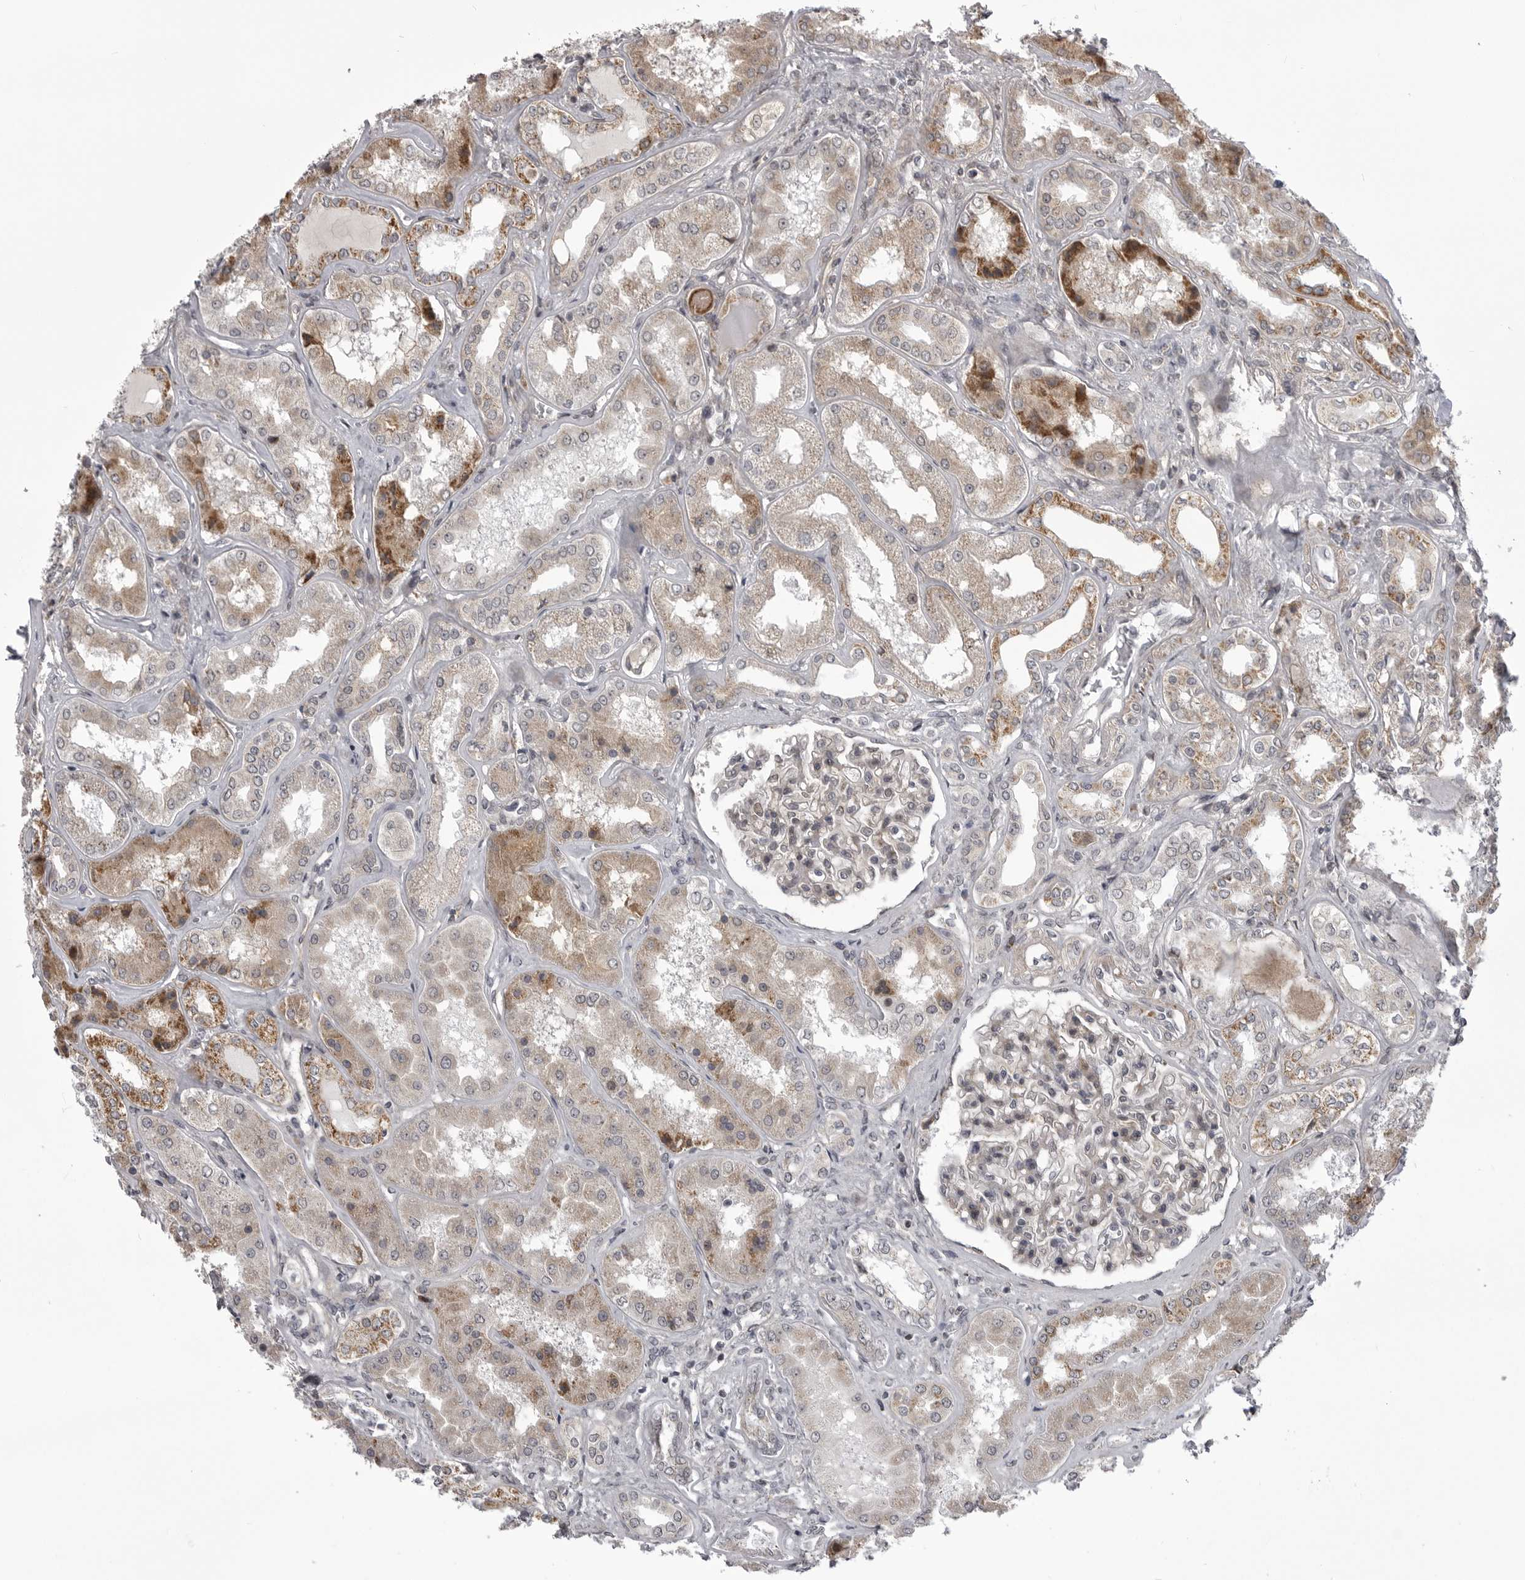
{"staining": {"intensity": "weak", "quantity": "25%-75%", "location": "cytoplasmic/membranous"}, "tissue": "kidney", "cell_type": "Cells in glomeruli", "image_type": "normal", "snomed": [{"axis": "morphology", "description": "Normal tissue, NOS"}, {"axis": "topography", "description": "Kidney"}], "caption": "Immunohistochemistry (IHC) of normal human kidney exhibits low levels of weak cytoplasmic/membranous positivity in about 25%-75% of cells in glomeruli. (brown staining indicates protein expression, while blue staining denotes nuclei).", "gene": "TMPRSS11F", "patient": {"sex": "female", "age": 56}}